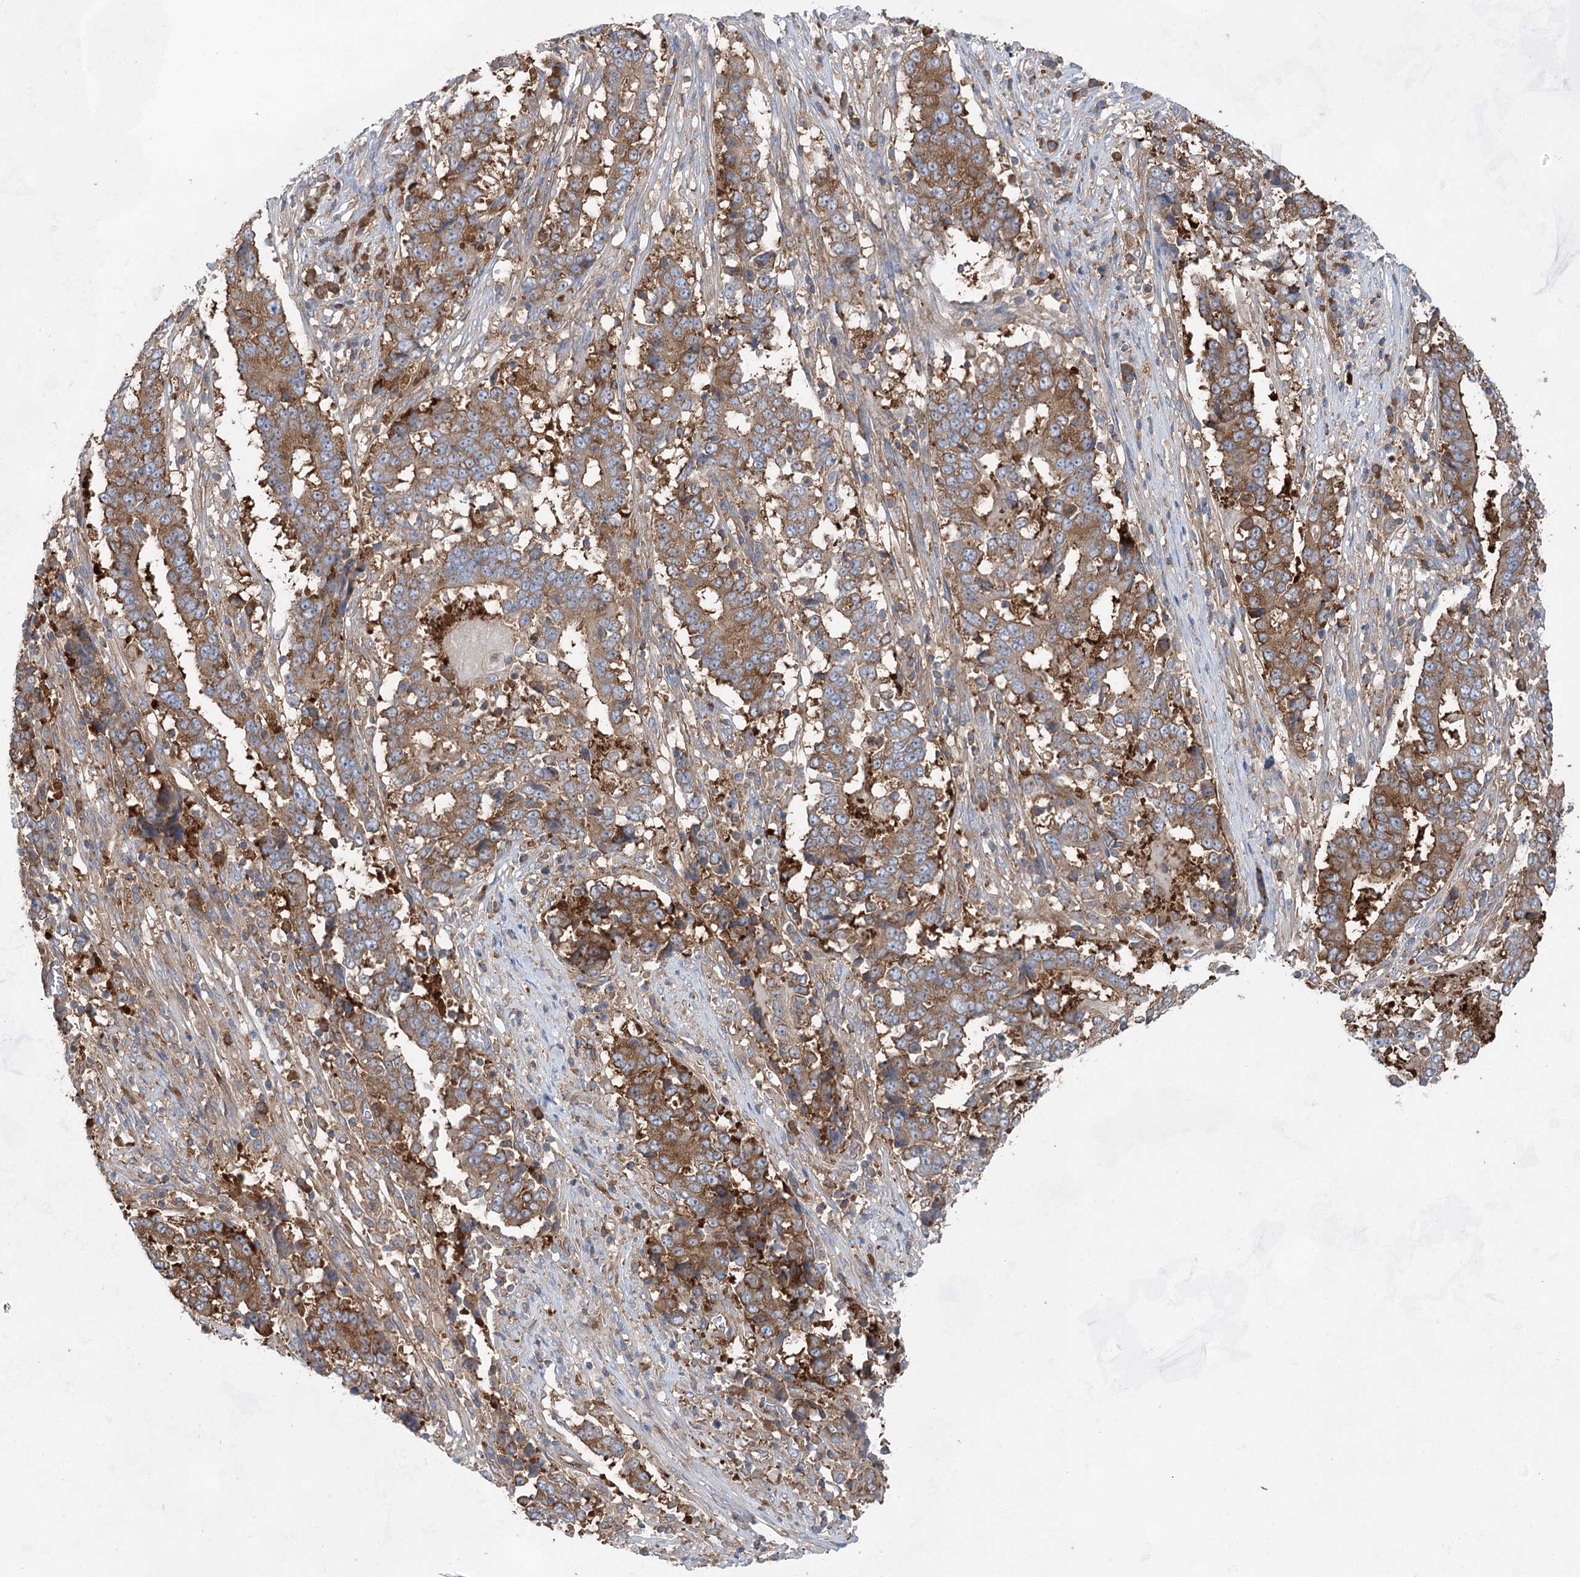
{"staining": {"intensity": "moderate", "quantity": ">75%", "location": "cytoplasmic/membranous"}, "tissue": "stomach cancer", "cell_type": "Tumor cells", "image_type": "cancer", "snomed": [{"axis": "morphology", "description": "Adenocarcinoma, NOS"}, {"axis": "topography", "description": "Stomach"}], "caption": "An immunohistochemistry micrograph of tumor tissue is shown. Protein staining in brown labels moderate cytoplasmic/membranous positivity in stomach cancer (adenocarcinoma) within tumor cells.", "gene": "EIF3A", "patient": {"sex": "male", "age": 59}}